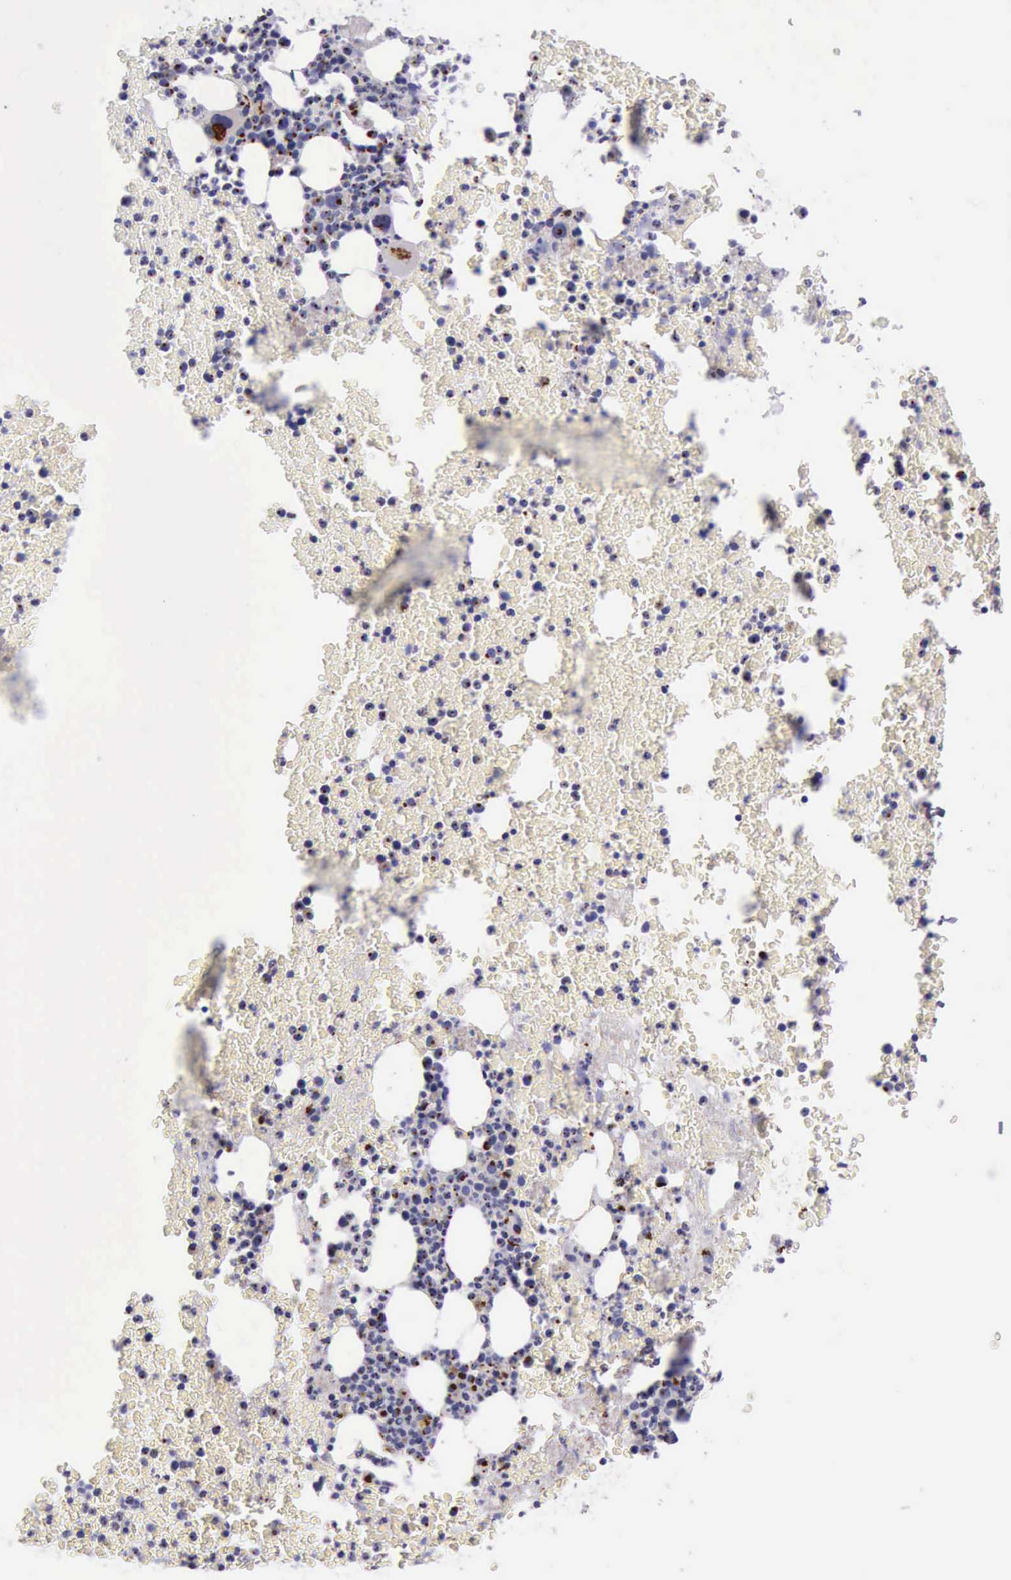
{"staining": {"intensity": "moderate", "quantity": "25%-75%", "location": "cytoplasmic/membranous"}, "tissue": "bone marrow", "cell_type": "Hematopoietic cells", "image_type": "normal", "snomed": [{"axis": "morphology", "description": "Normal tissue, NOS"}, {"axis": "topography", "description": "Bone marrow"}], "caption": "Immunohistochemistry (DAB) staining of normal human bone marrow displays moderate cytoplasmic/membranous protein staining in approximately 25%-75% of hematopoietic cells.", "gene": "GOLGA5", "patient": {"sex": "female", "age": 52}}